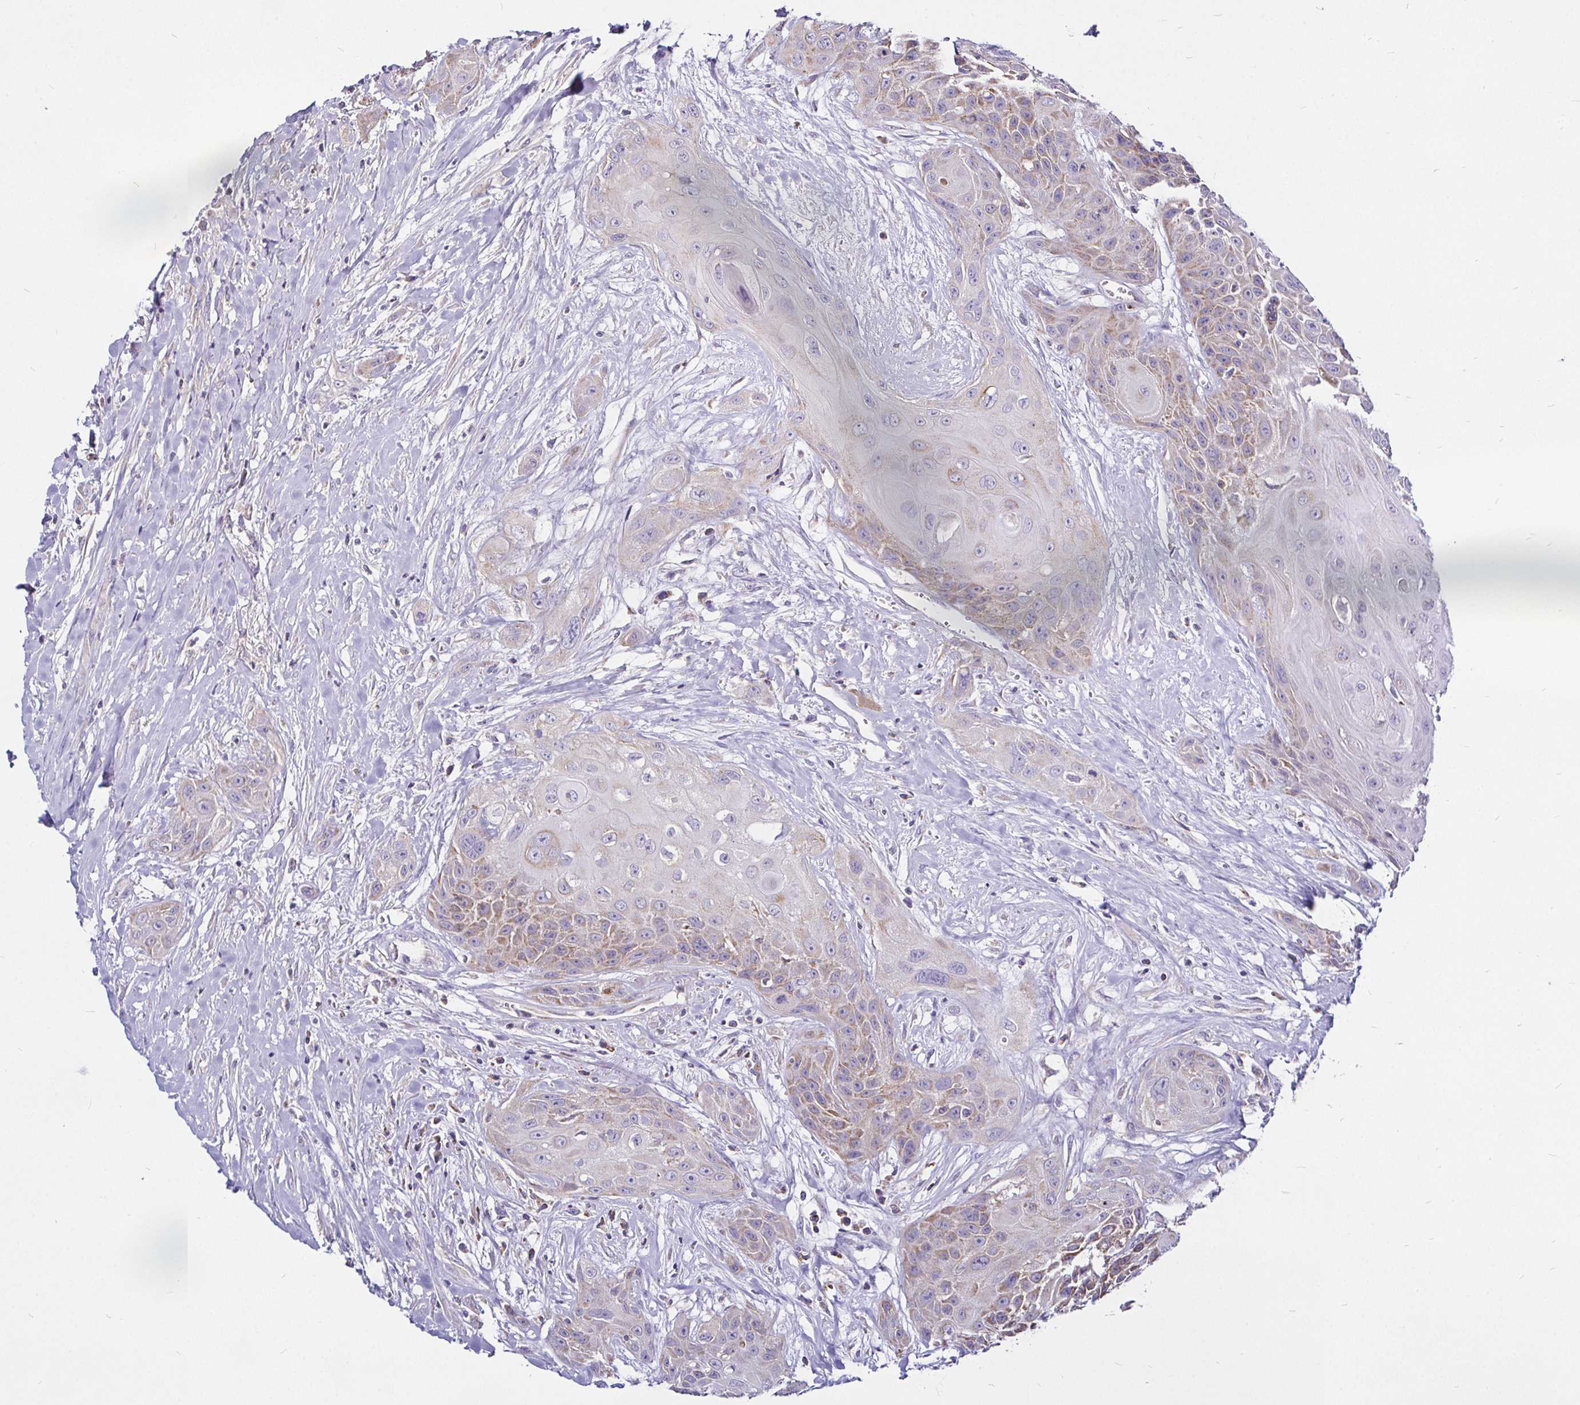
{"staining": {"intensity": "weak", "quantity": "25%-75%", "location": "cytoplasmic/membranous"}, "tissue": "head and neck cancer", "cell_type": "Tumor cells", "image_type": "cancer", "snomed": [{"axis": "morphology", "description": "Squamous cell carcinoma, NOS"}, {"axis": "topography", "description": "Head-Neck"}], "caption": "This histopathology image shows head and neck cancer (squamous cell carcinoma) stained with immunohistochemistry to label a protein in brown. The cytoplasmic/membranous of tumor cells show weak positivity for the protein. Nuclei are counter-stained blue.", "gene": "PGAM2", "patient": {"sex": "female", "age": 73}}